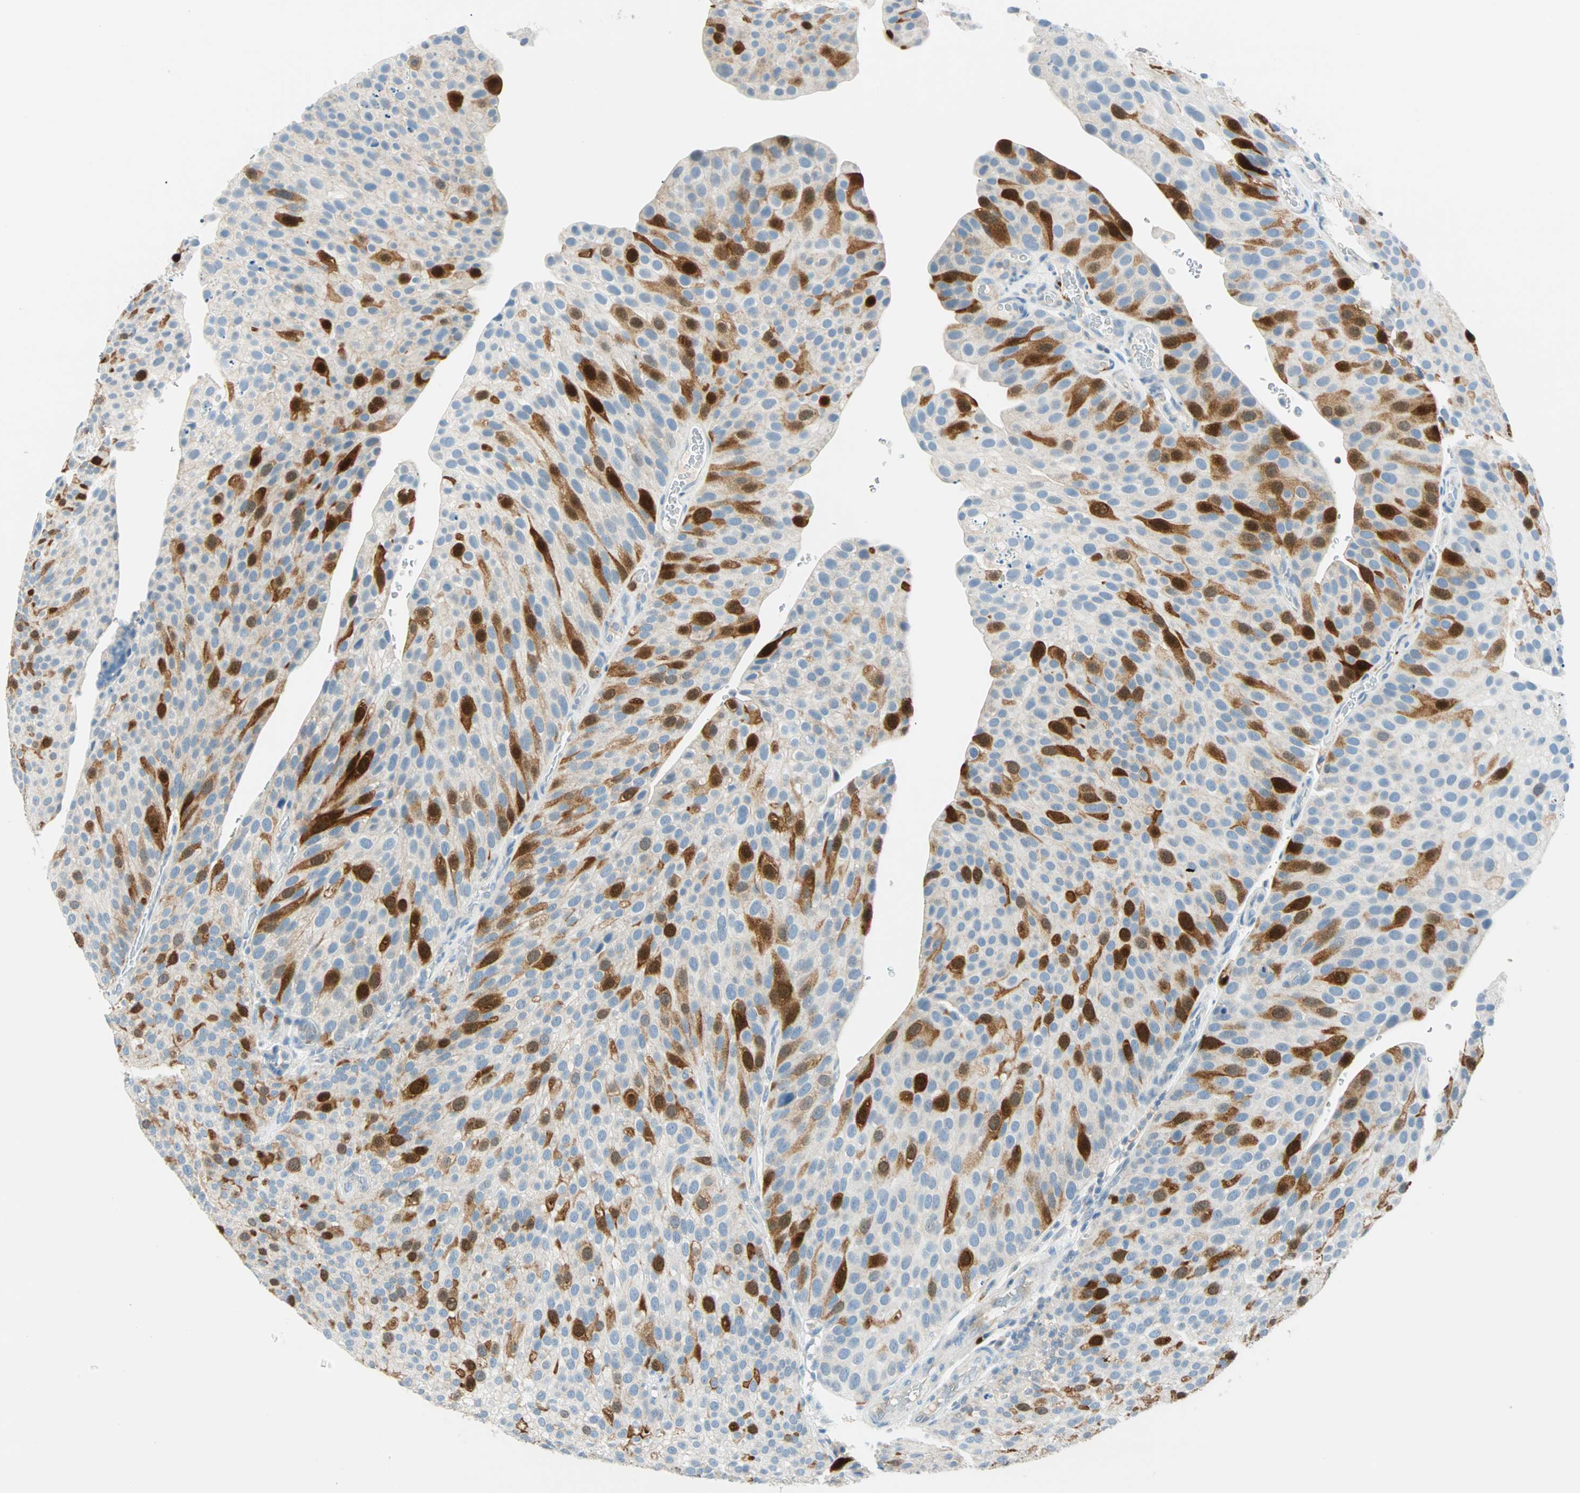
{"staining": {"intensity": "strong", "quantity": "<25%", "location": "cytoplasmic/membranous,nuclear"}, "tissue": "urothelial cancer", "cell_type": "Tumor cells", "image_type": "cancer", "snomed": [{"axis": "morphology", "description": "Urothelial carcinoma, Low grade"}, {"axis": "topography", "description": "Smooth muscle"}, {"axis": "topography", "description": "Urinary bladder"}], "caption": "There is medium levels of strong cytoplasmic/membranous and nuclear expression in tumor cells of urothelial cancer, as demonstrated by immunohistochemical staining (brown color).", "gene": "PTTG1", "patient": {"sex": "male", "age": 60}}